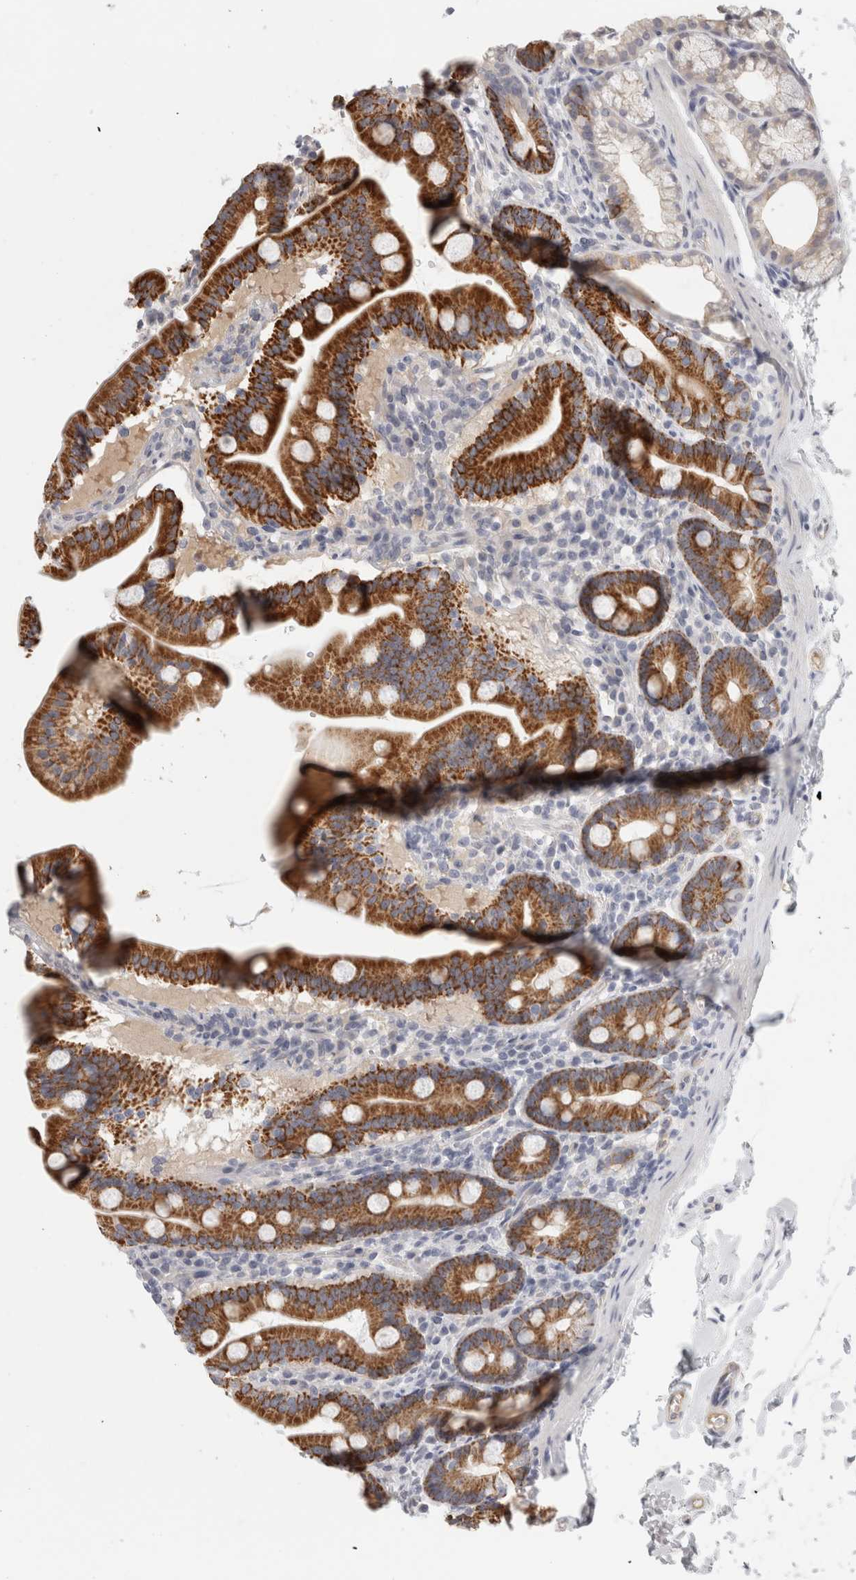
{"staining": {"intensity": "strong", "quantity": ">75%", "location": "cytoplasmic/membranous"}, "tissue": "duodenum", "cell_type": "Glandular cells", "image_type": "normal", "snomed": [{"axis": "morphology", "description": "Normal tissue, NOS"}, {"axis": "topography", "description": "Duodenum"}], "caption": "A histopathology image of duodenum stained for a protein displays strong cytoplasmic/membranous brown staining in glandular cells. (IHC, brightfield microscopy, high magnification).", "gene": "FBLIM1", "patient": {"sex": "male", "age": 54}}